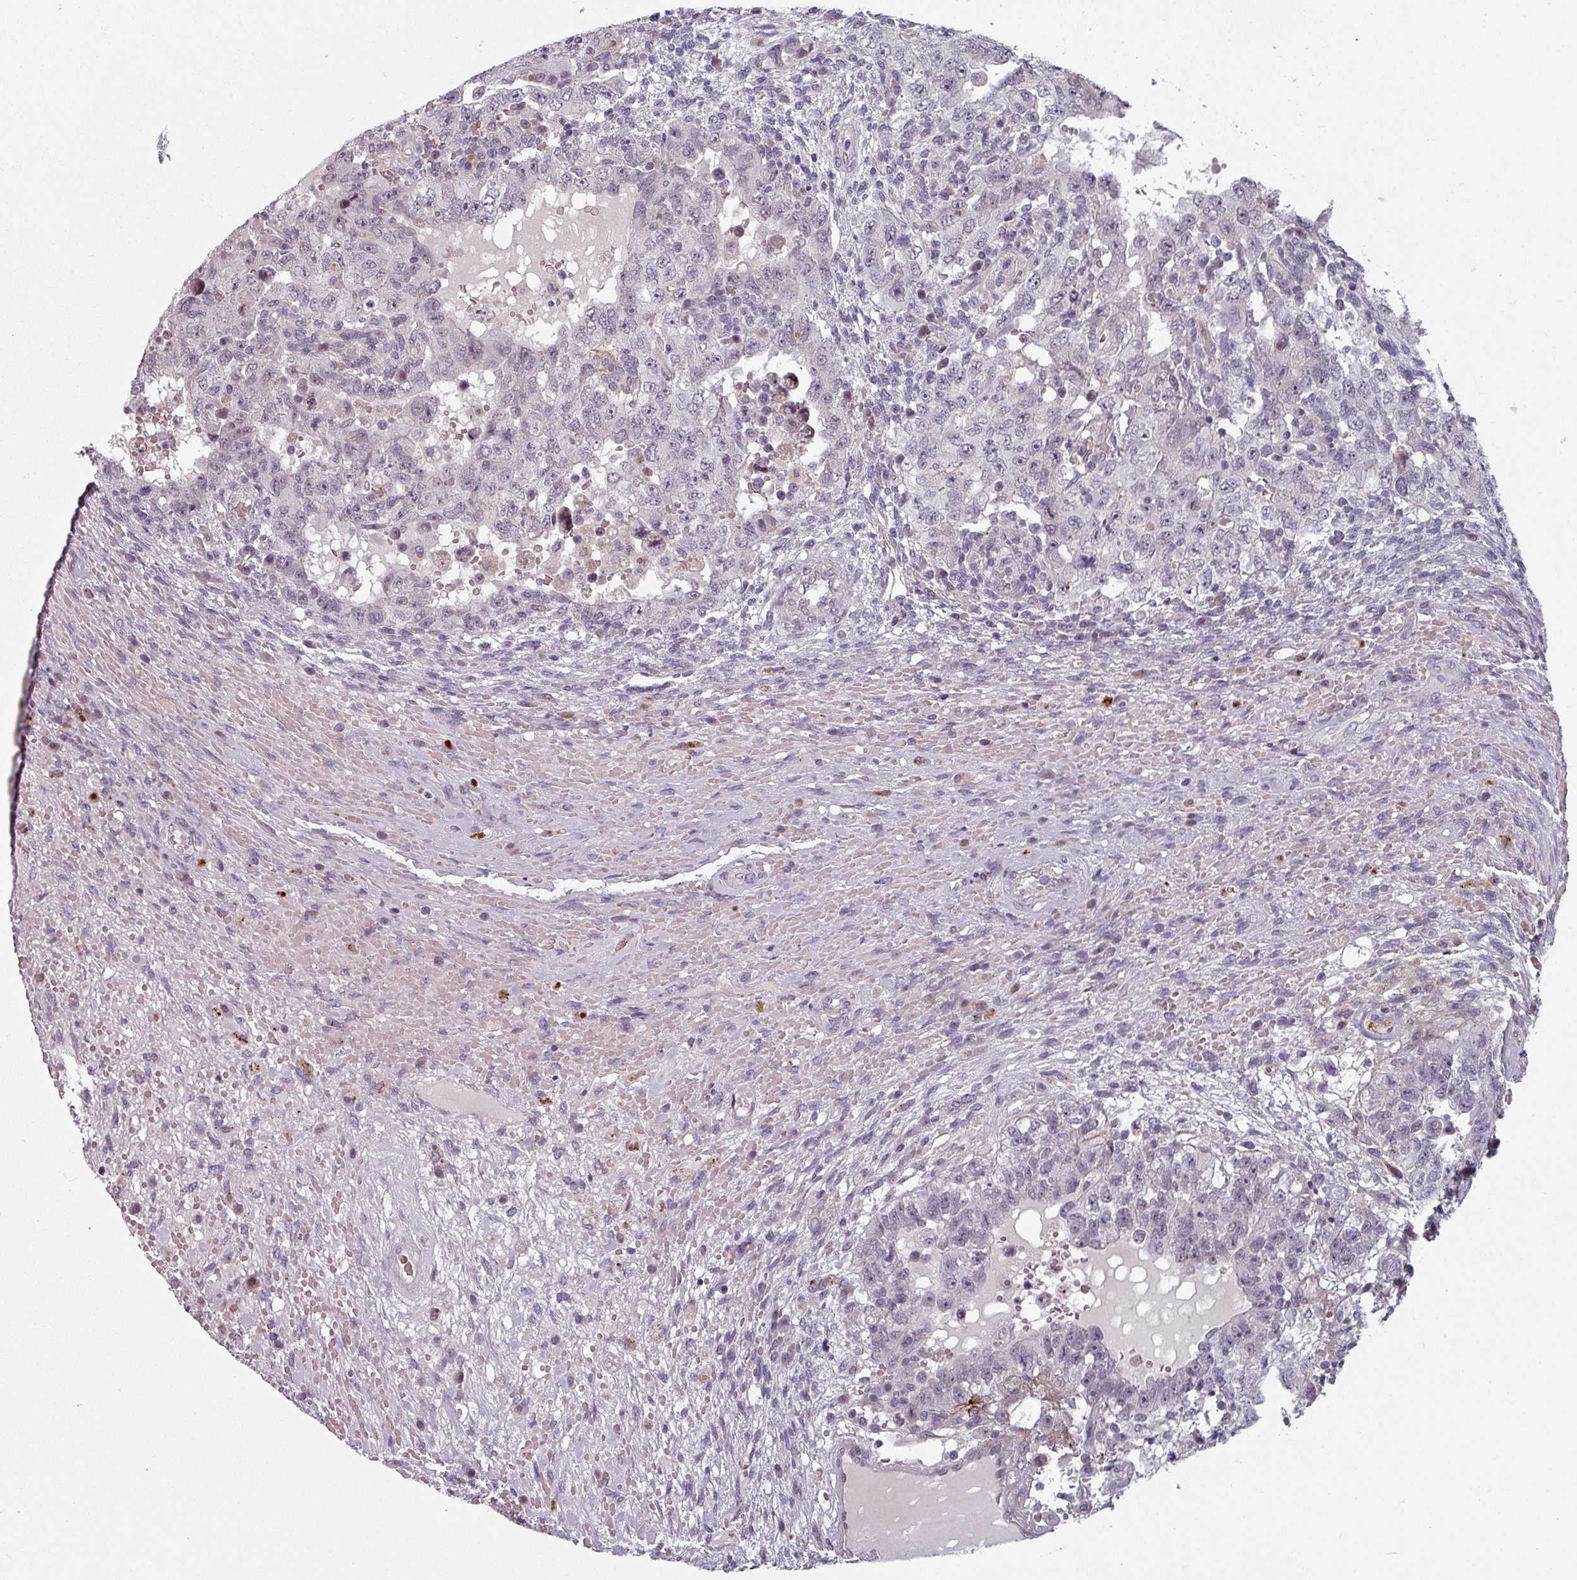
{"staining": {"intensity": "negative", "quantity": "none", "location": "none"}, "tissue": "testis cancer", "cell_type": "Tumor cells", "image_type": "cancer", "snomed": [{"axis": "morphology", "description": "Carcinoma, Embryonal, NOS"}, {"axis": "topography", "description": "Testis"}], "caption": "A high-resolution photomicrograph shows IHC staining of testis embryonal carcinoma, which demonstrates no significant staining in tumor cells.", "gene": "CYB5RL", "patient": {"sex": "male", "age": 26}}